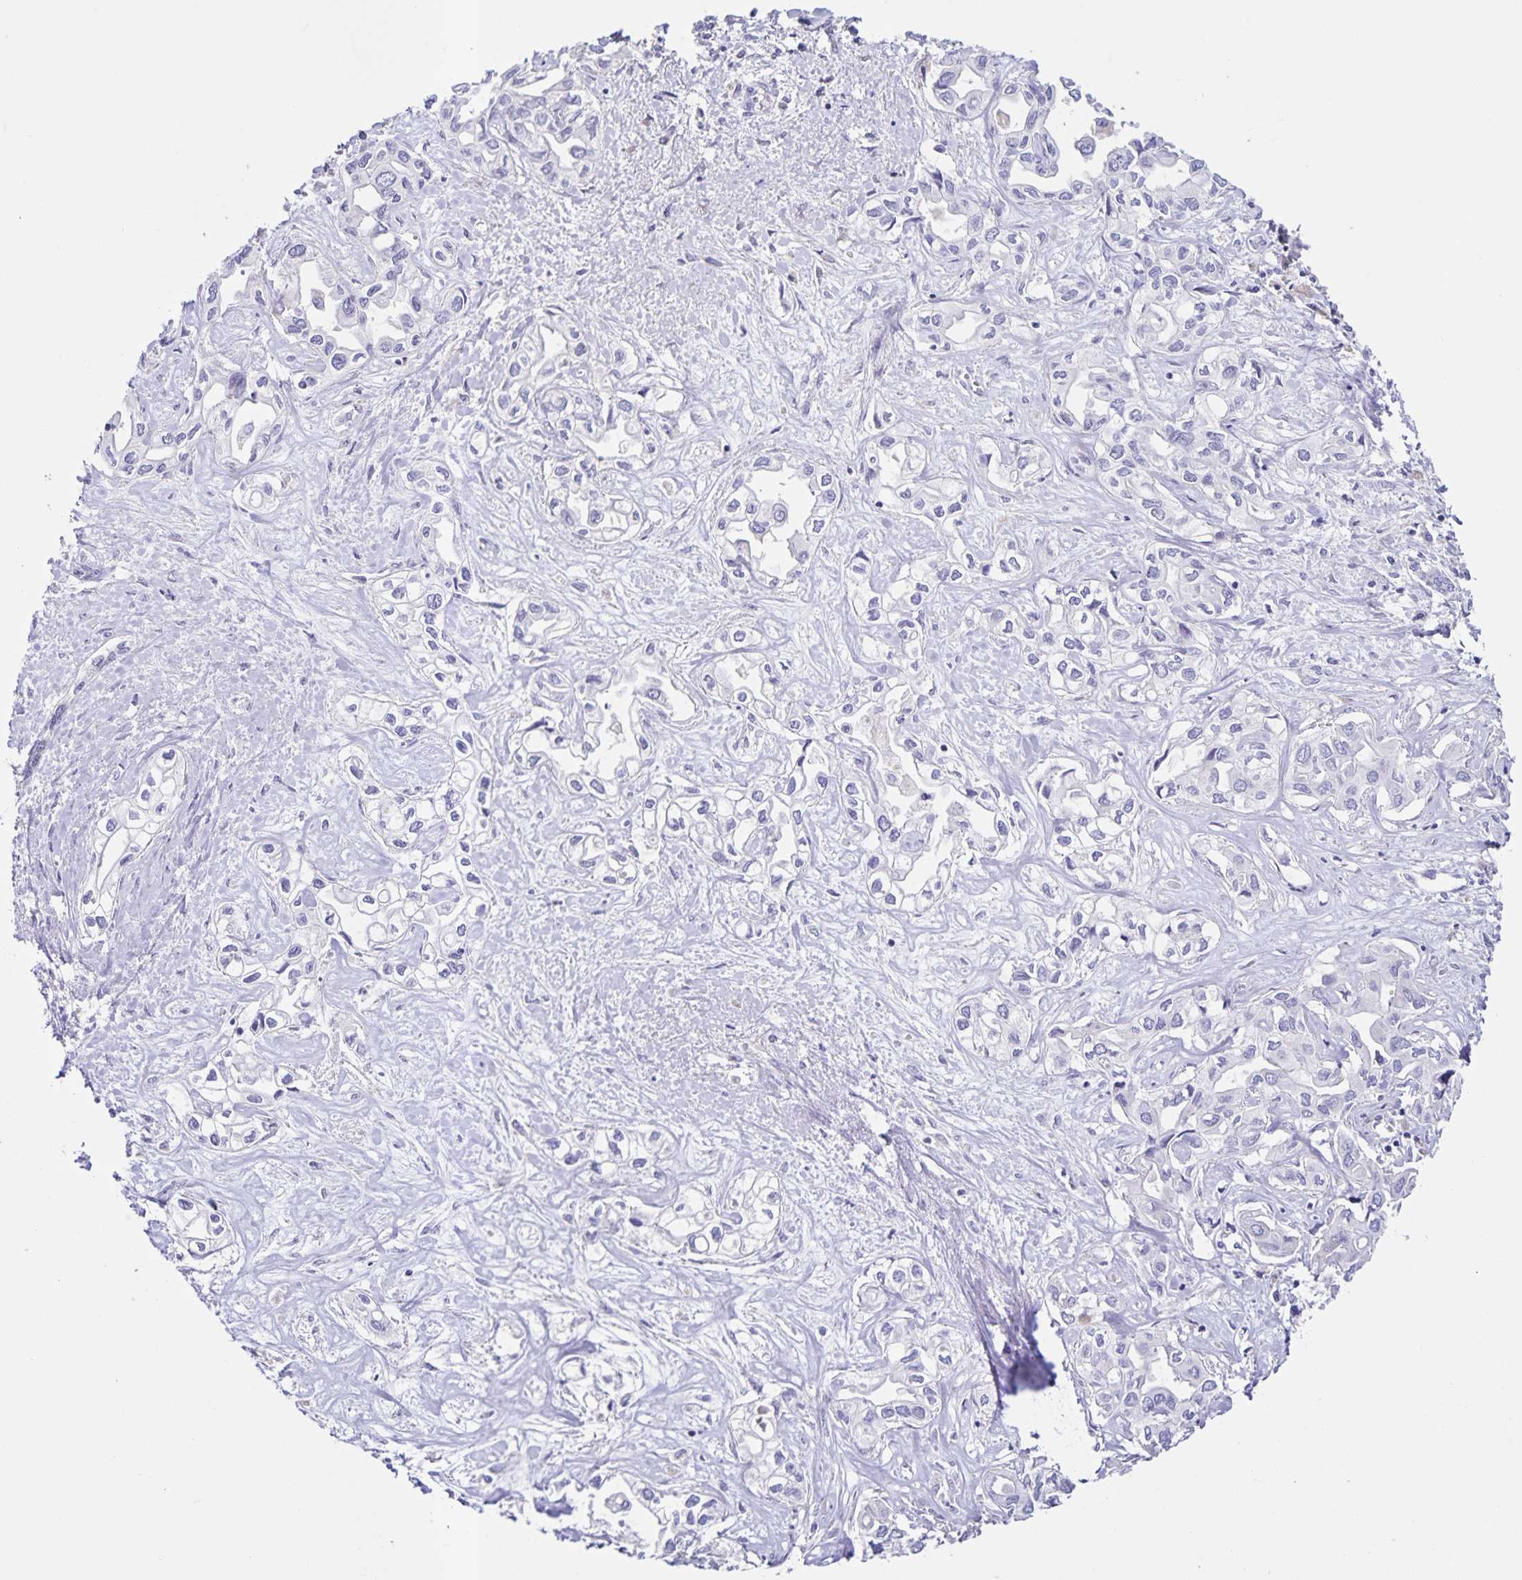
{"staining": {"intensity": "negative", "quantity": "none", "location": "none"}, "tissue": "liver cancer", "cell_type": "Tumor cells", "image_type": "cancer", "snomed": [{"axis": "morphology", "description": "Cholangiocarcinoma"}, {"axis": "topography", "description": "Liver"}], "caption": "Immunohistochemistry image of liver cancer (cholangiocarcinoma) stained for a protein (brown), which reveals no staining in tumor cells.", "gene": "BOLL", "patient": {"sex": "female", "age": 64}}